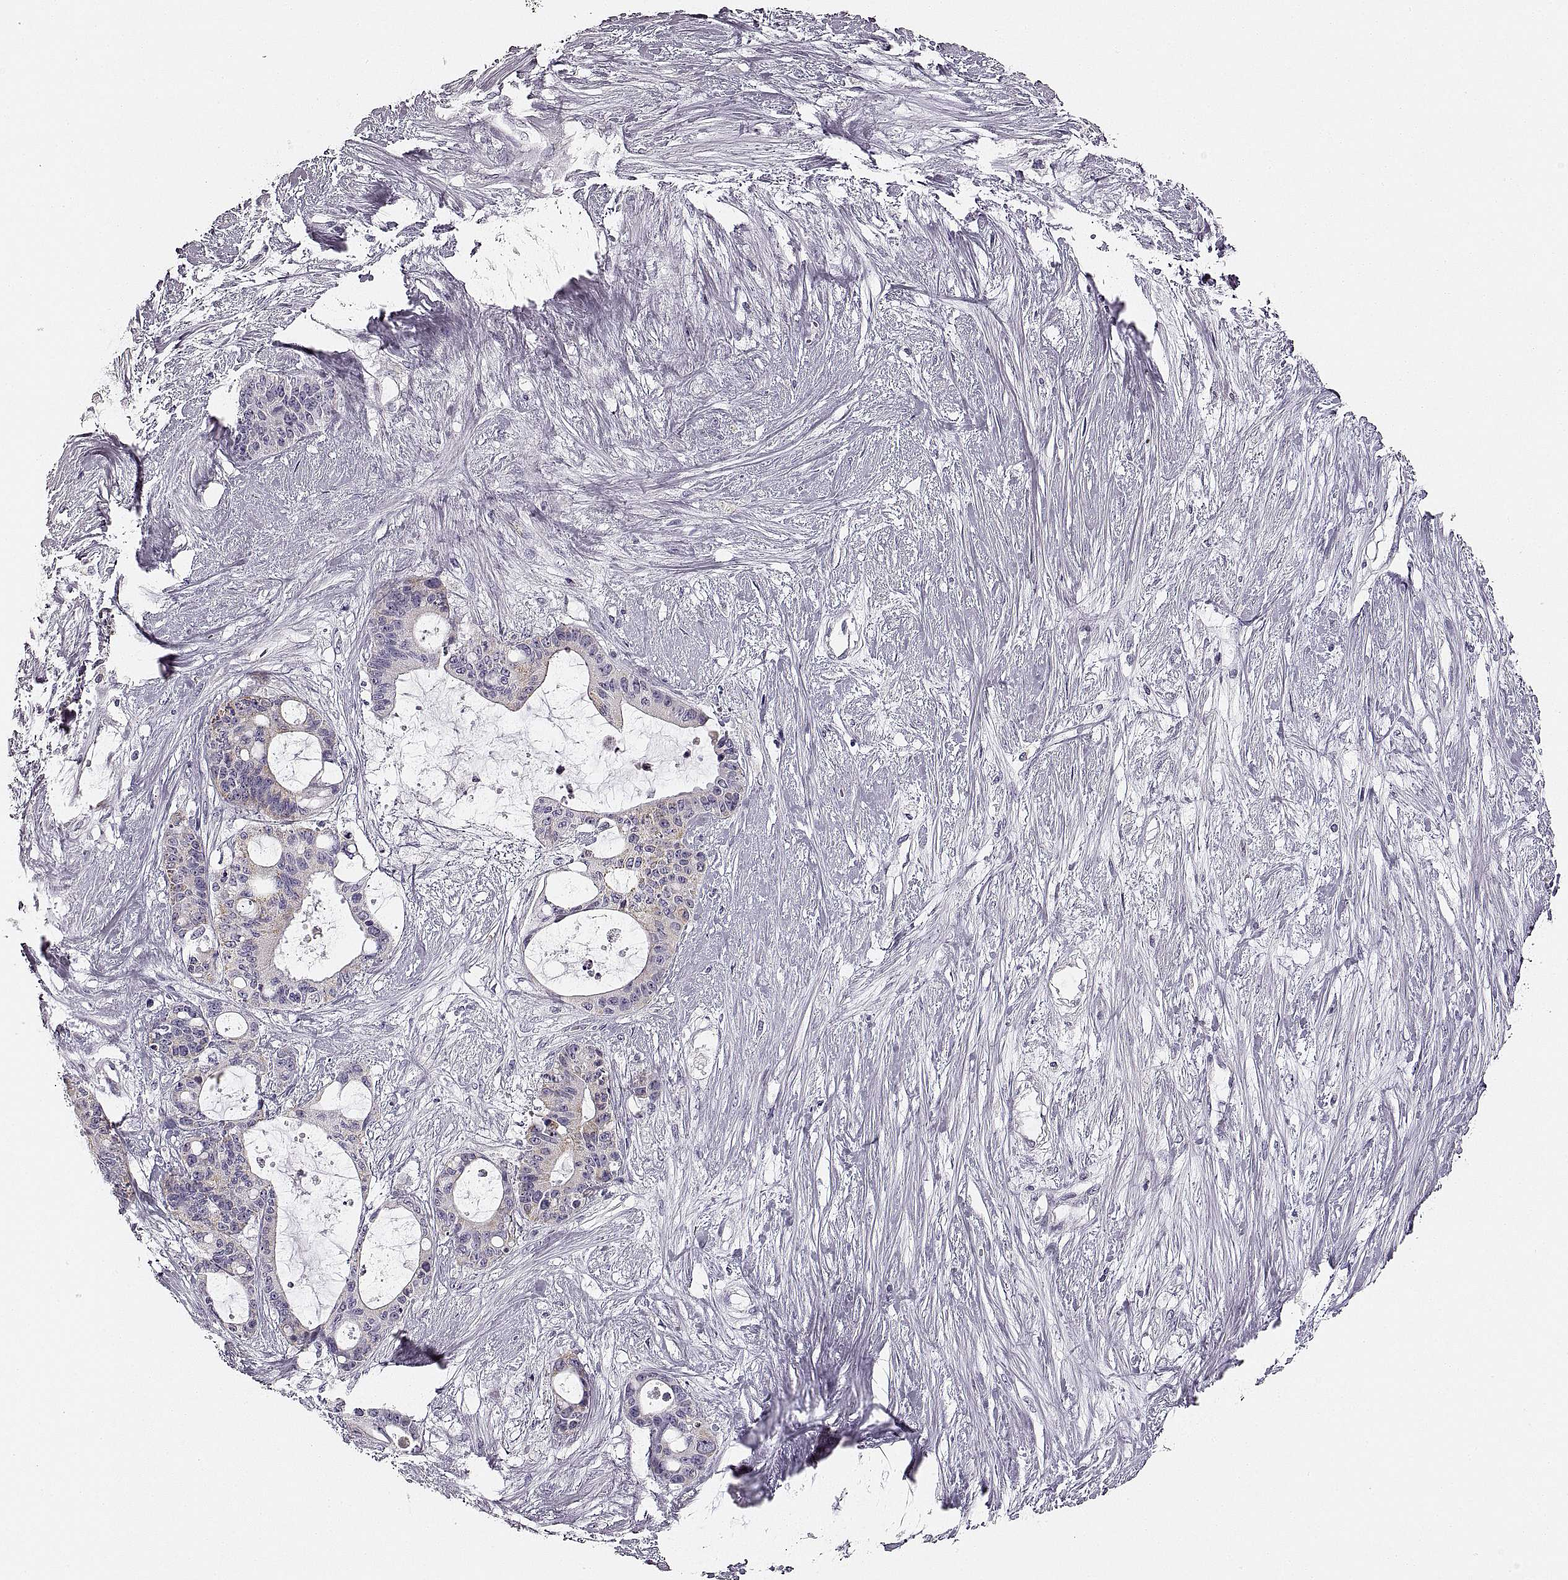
{"staining": {"intensity": "negative", "quantity": "none", "location": "none"}, "tissue": "liver cancer", "cell_type": "Tumor cells", "image_type": "cancer", "snomed": [{"axis": "morphology", "description": "Normal tissue, NOS"}, {"axis": "morphology", "description": "Cholangiocarcinoma"}, {"axis": "topography", "description": "Liver"}, {"axis": "topography", "description": "Peripheral nerve tissue"}], "caption": "The photomicrograph shows no significant expression in tumor cells of liver cholangiocarcinoma.", "gene": "RDH13", "patient": {"sex": "female", "age": 73}}